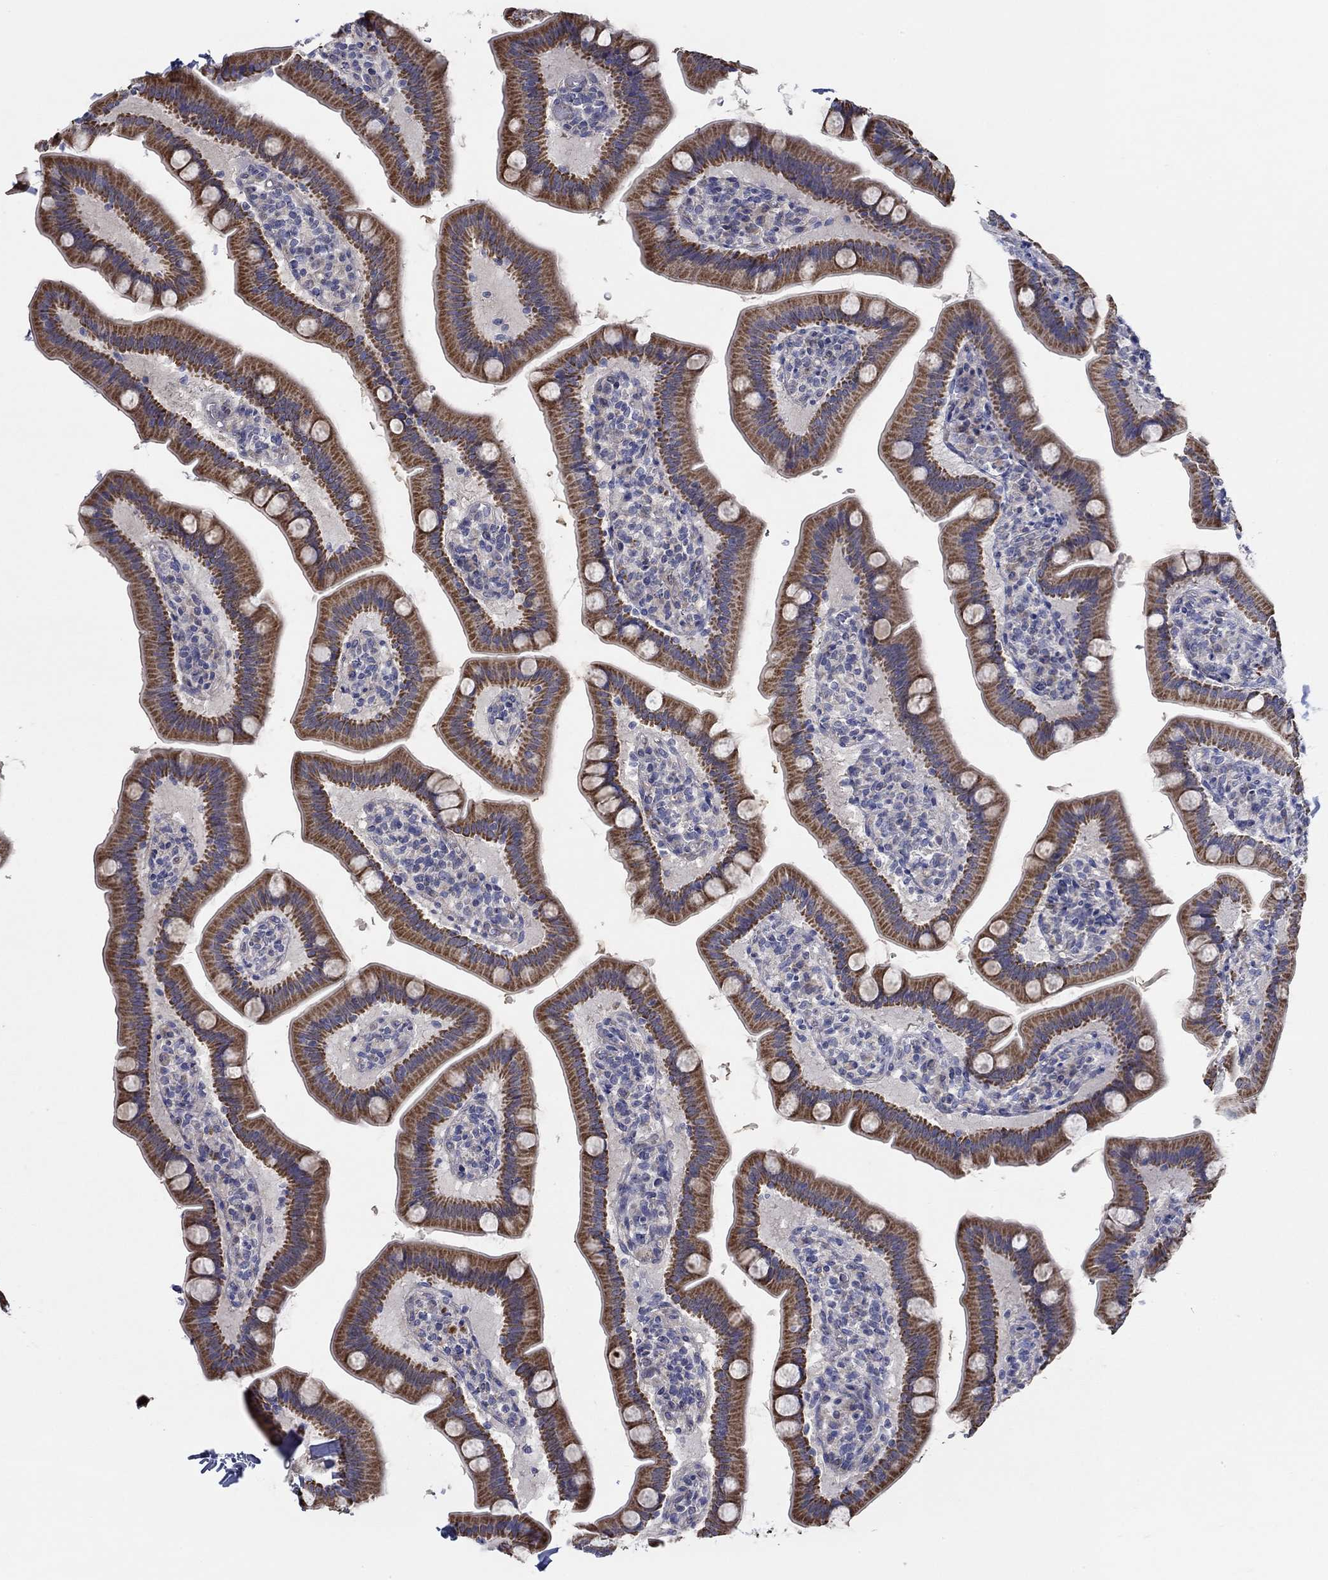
{"staining": {"intensity": "moderate", "quantity": ">75%", "location": "cytoplasmic/membranous"}, "tissue": "small intestine", "cell_type": "Glandular cells", "image_type": "normal", "snomed": [{"axis": "morphology", "description": "Normal tissue, NOS"}, {"axis": "topography", "description": "Small intestine"}], "caption": "Protein expression analysis of benign small intestine exhibits moderate cytoplasmic/membranous positivity in about >75% of glandular cells.", "gene": "CFAP61", "patient": {"sex": "male", "age": 66}}